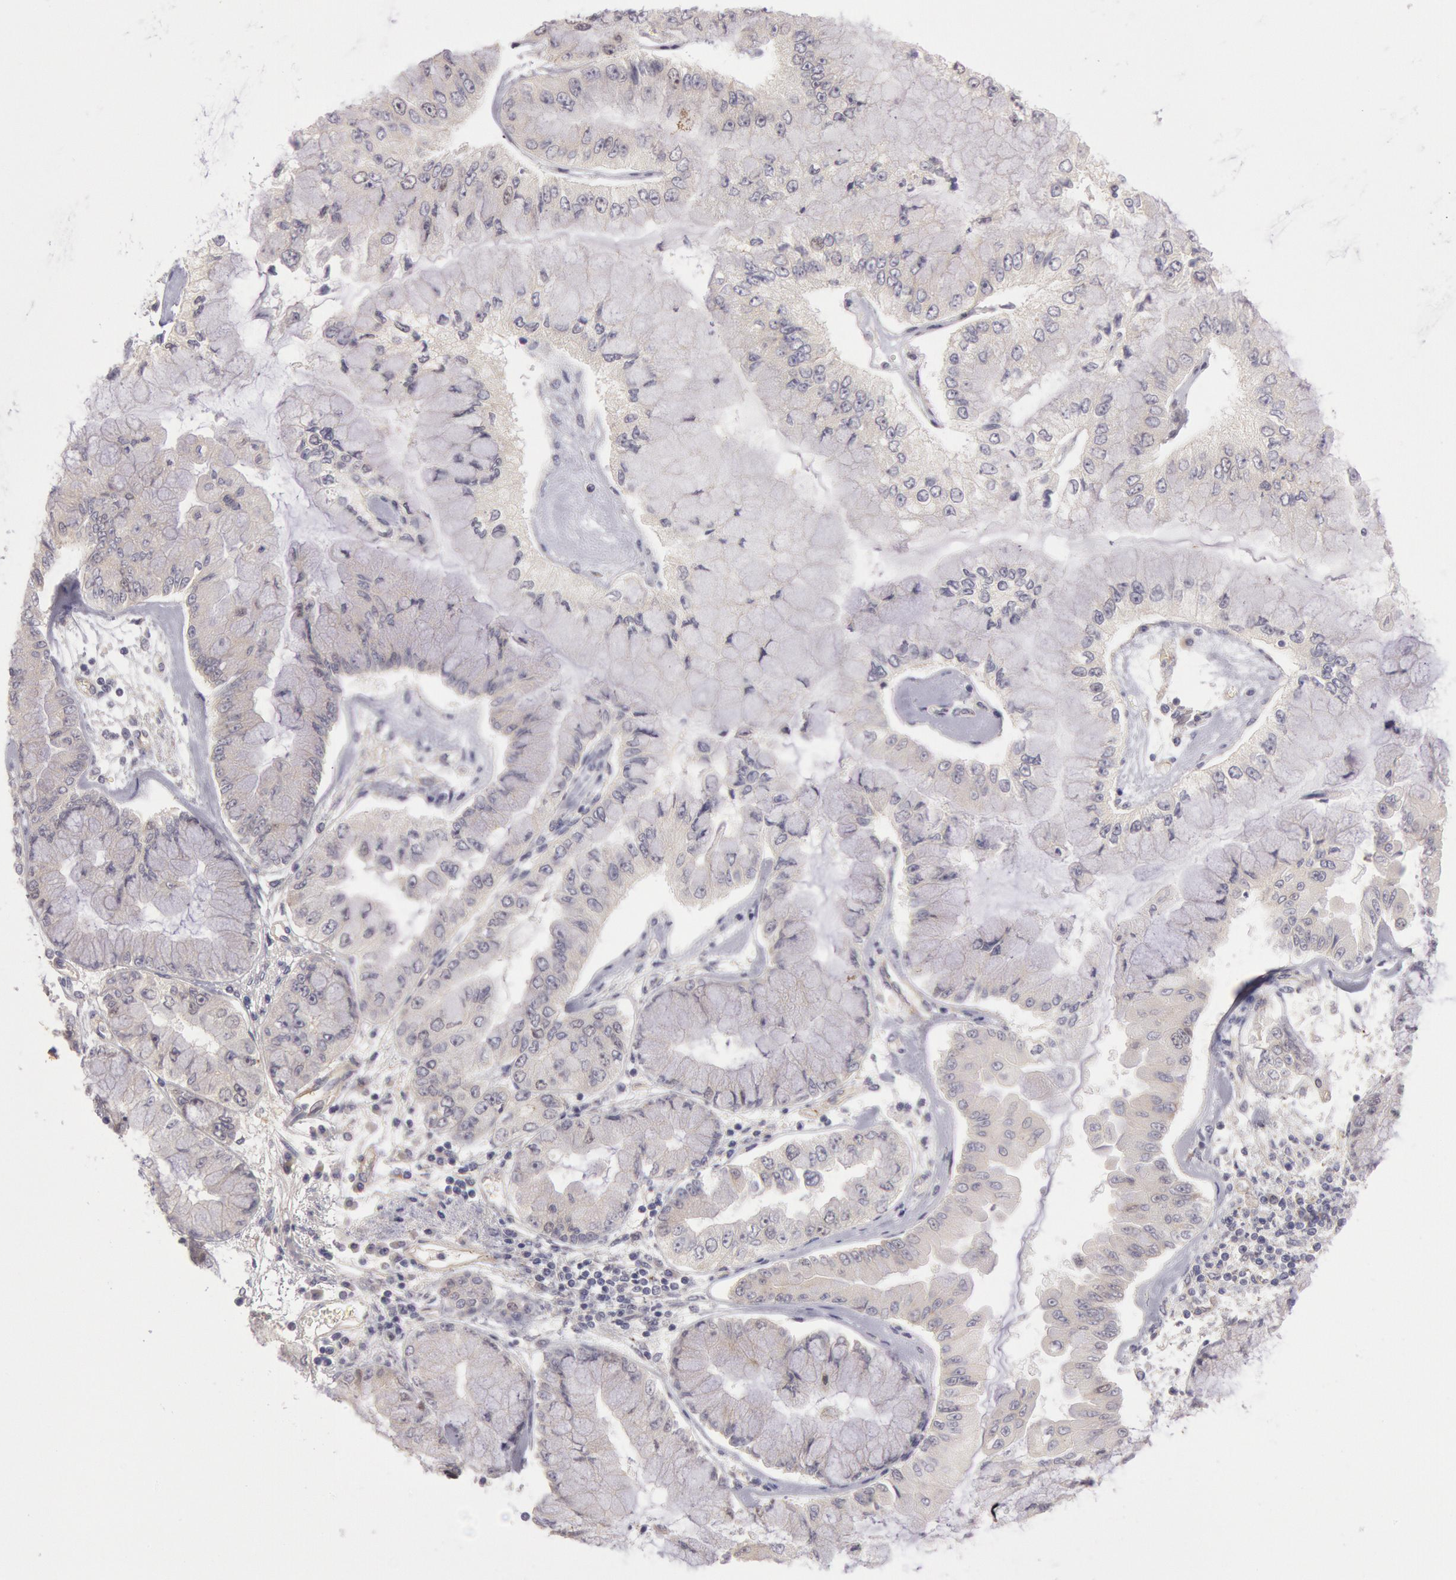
{"staining": {"intensity": "negative", "quantity": "none", "location": "none"}, "tissue": "liver cancer", "cell_type": "Tumor cells", "image_type": "cancer", "snomed": [{"axis": "morphology", "description": "Cholangiocarcinoma"}, {"axis": "topography", "description": "Liver"}], "caption": "The histopathology image exhibits no staining of tumor cells in liver cholangiocarcinoma.", "gene": "AMOTL1", "patient": {"sex": "female", "age": 79}}